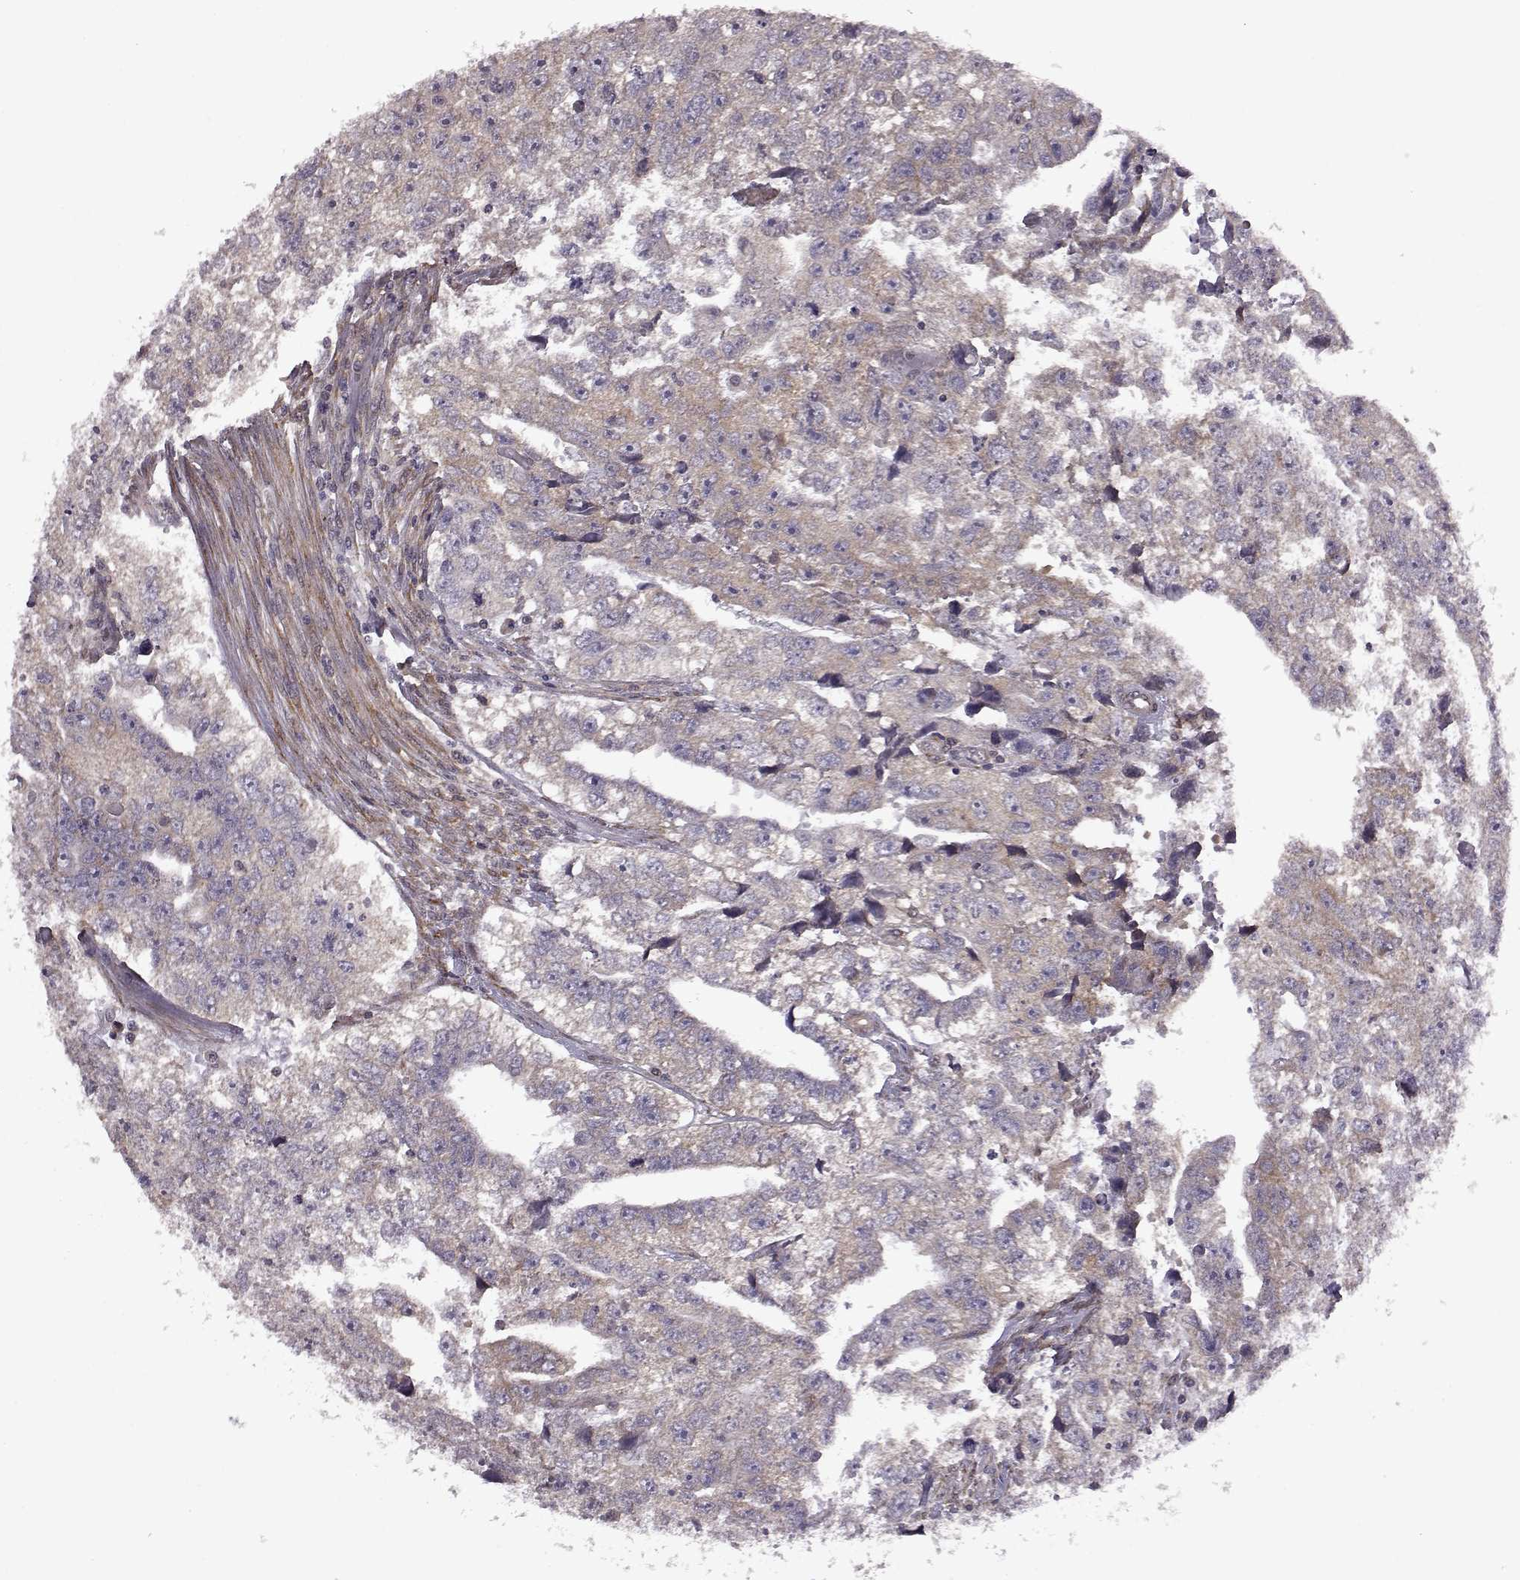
{"staining": {"intensity": "weak", "quantity": ">75%", "location": "cytoplasmic/membranous"}, "tissue": "testis cancer", "cell_type": "Tumor cells", "image_type": "cancer", "snomed": [{"axis": "morphology", "description": "Carcinoma, Embryonal, NOS"}, {"axis": "morphology", "description": "Teratoma, malignant, NOS"}, {"axis": "topography", "description": "Testis"}], "caption": "Protein staining of testis cancer (teratoma (malignant)) tissue demonstrates weak cytoplasmic/membranous positivity in about >75% of tumor cells.", "gene": "URI1", "patient": {"sex": "male", "age": 44}}